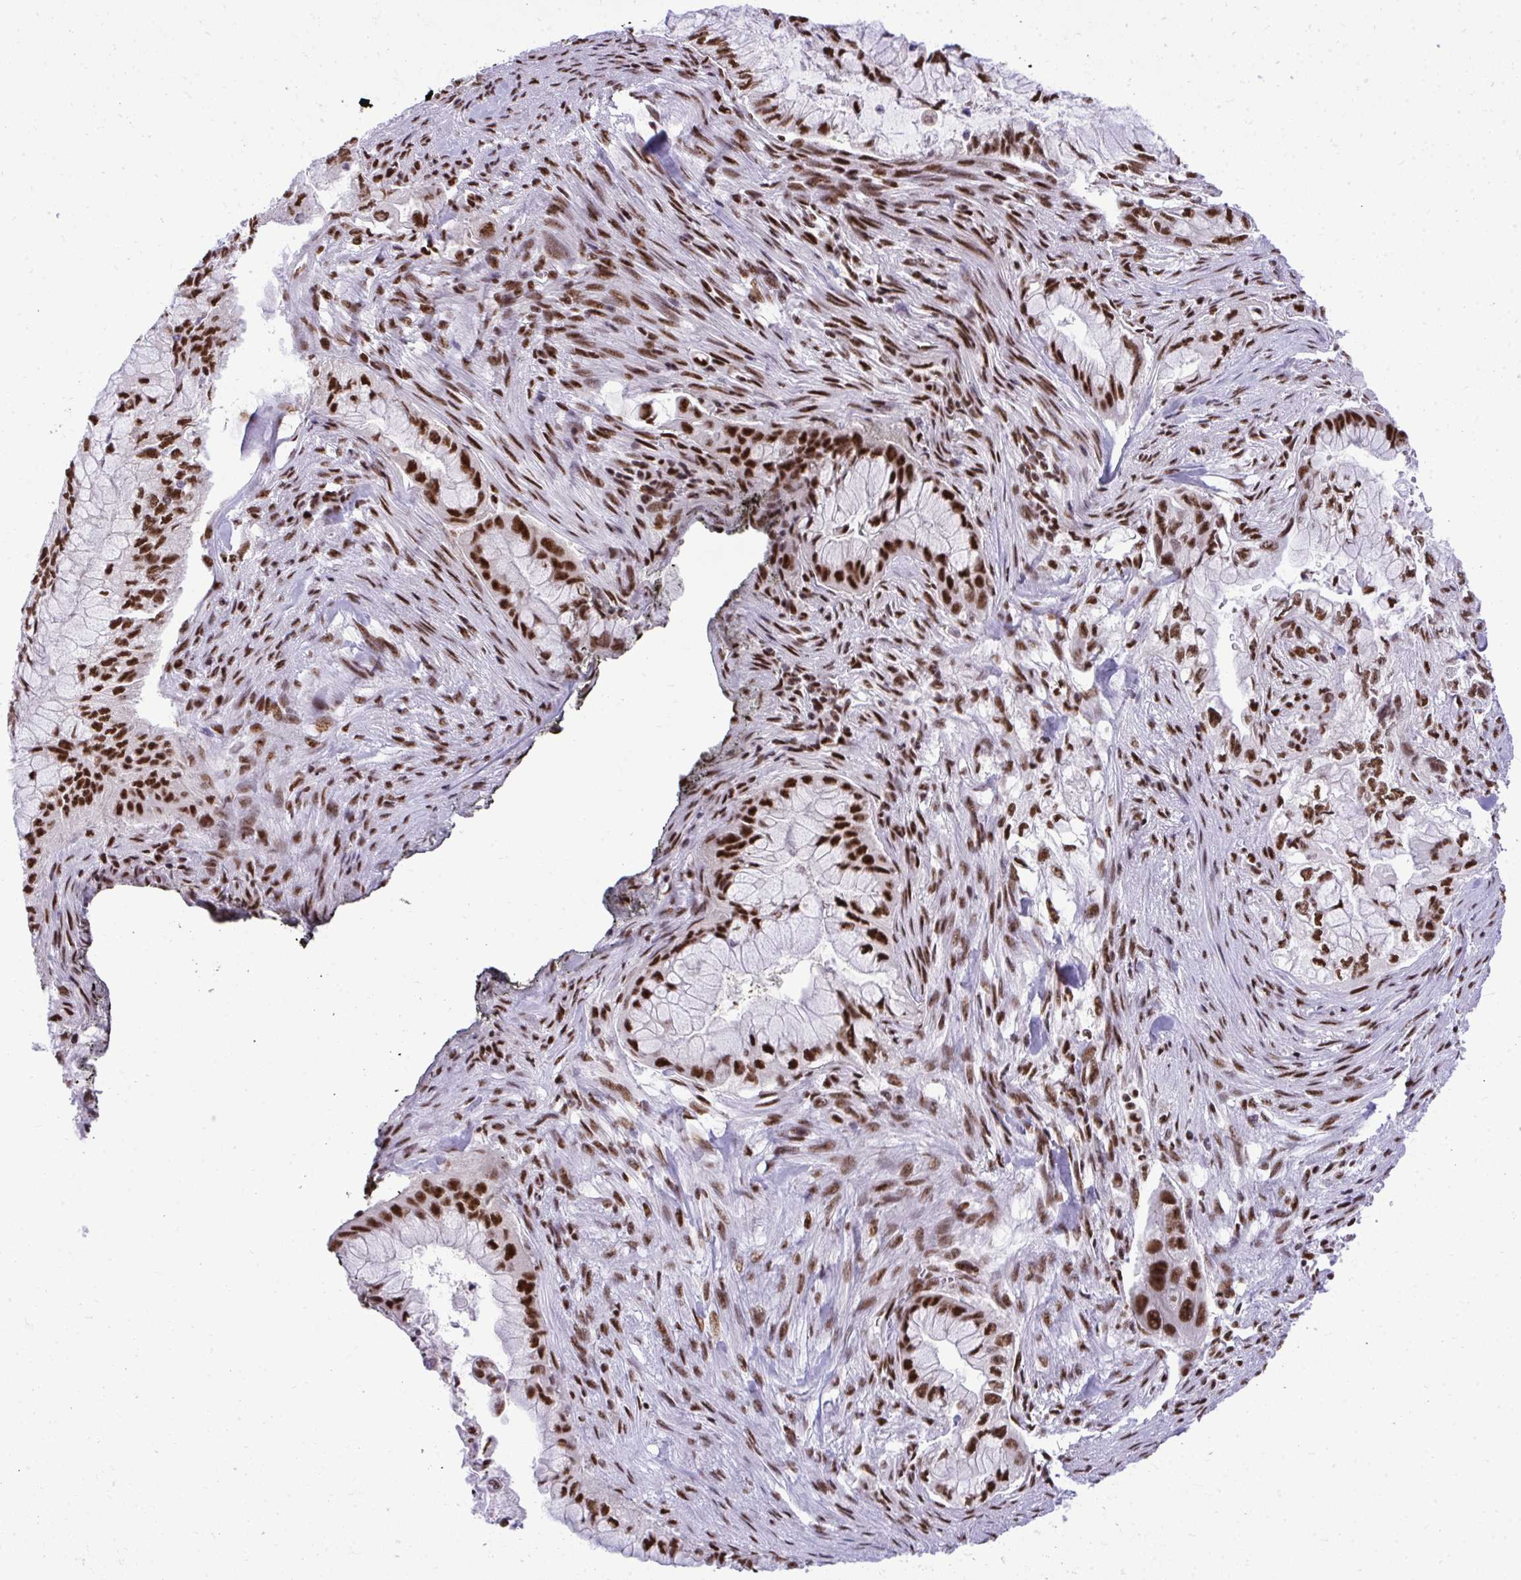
{"staining": {"intensity": "strong", "quantity": ">75%", "location": "nuclear"}, "tissue": "pancreatic cancer", "cell_type": "Tumor cells", "image_type": "cancer", "snomed": [{"axis": "morphology", "description": "Adenocarcinoma, NOS"}, {"axis": "topography", "description": "Pancreas"}], "caption": "Human pancreatic cancer stained with a brown dye shows strong nuclear positive expression in about >75% of tumor cells.", "gene": "PRPF19", "patient": {"sex": "male", "age": 48}}